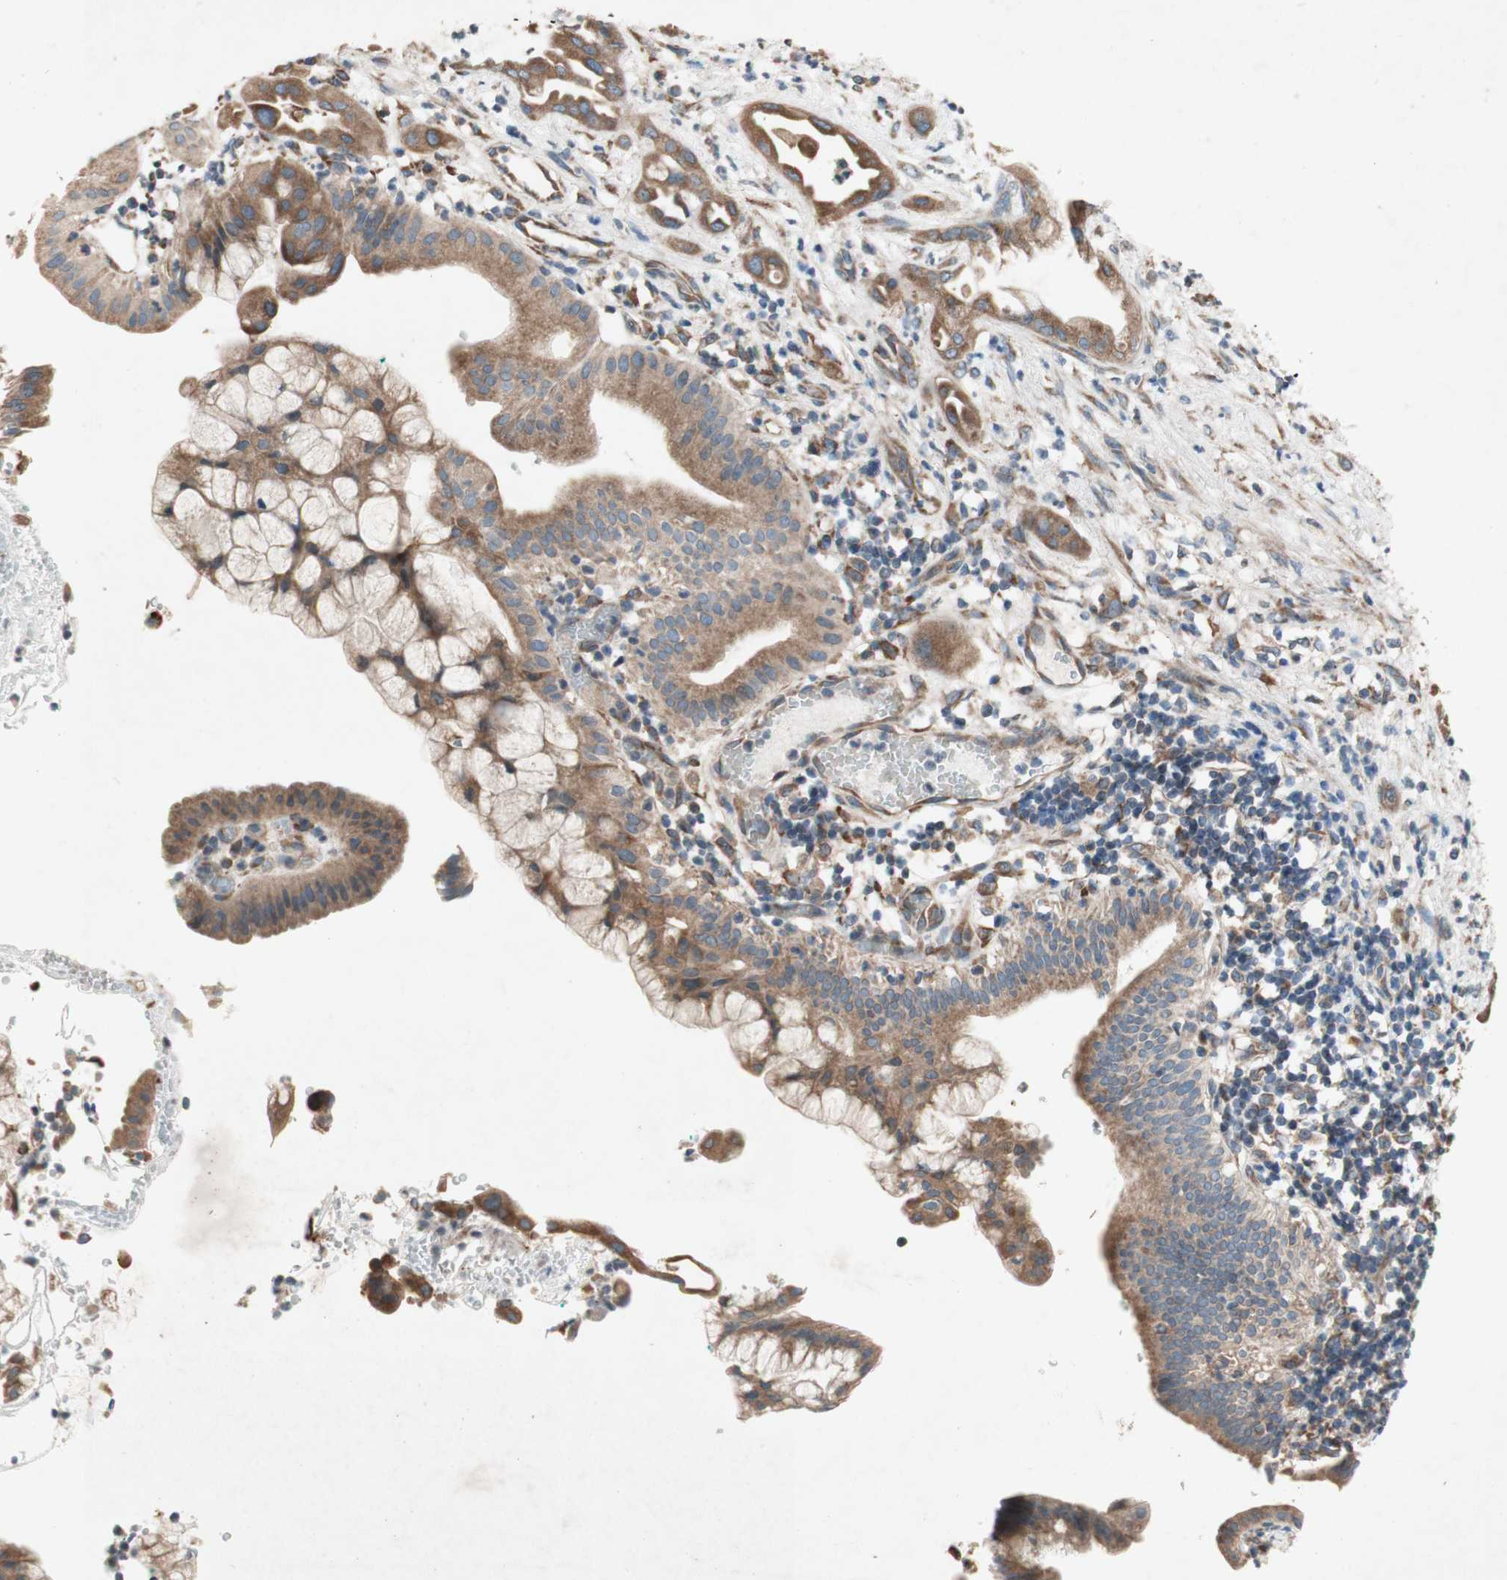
{"staining": {"intensity": "moderate", "quantity": ">75%", "location": "cytoplasmic/membranous"}, "tissue": "pancreatic cancer", "cell_type": "Tumor cells", "image_type": "cancer", "snomed": [{"axis": "morphology", "description": "Adenocarcinoma, NOS"}, {"axis": "morphology", "description": "Adenocarcinoma, metastatic, NOS"}, {"axis": "topography", "description": "Lymph node"}, {"axis": "topography", "description": "Pancreas"}, {"axis": "topography", "description": "Duodenum"}], "caption": "A histopathology image of human pancreatic cancer stained for a protein reveals moderate cytoplasmic/membranous brown staining in tumor cells. (brown staining indicates protein expression, while blue staining denotes nuclei).", "gene": "SOCS2", "patient": {"sex": "female", "age": 64}}